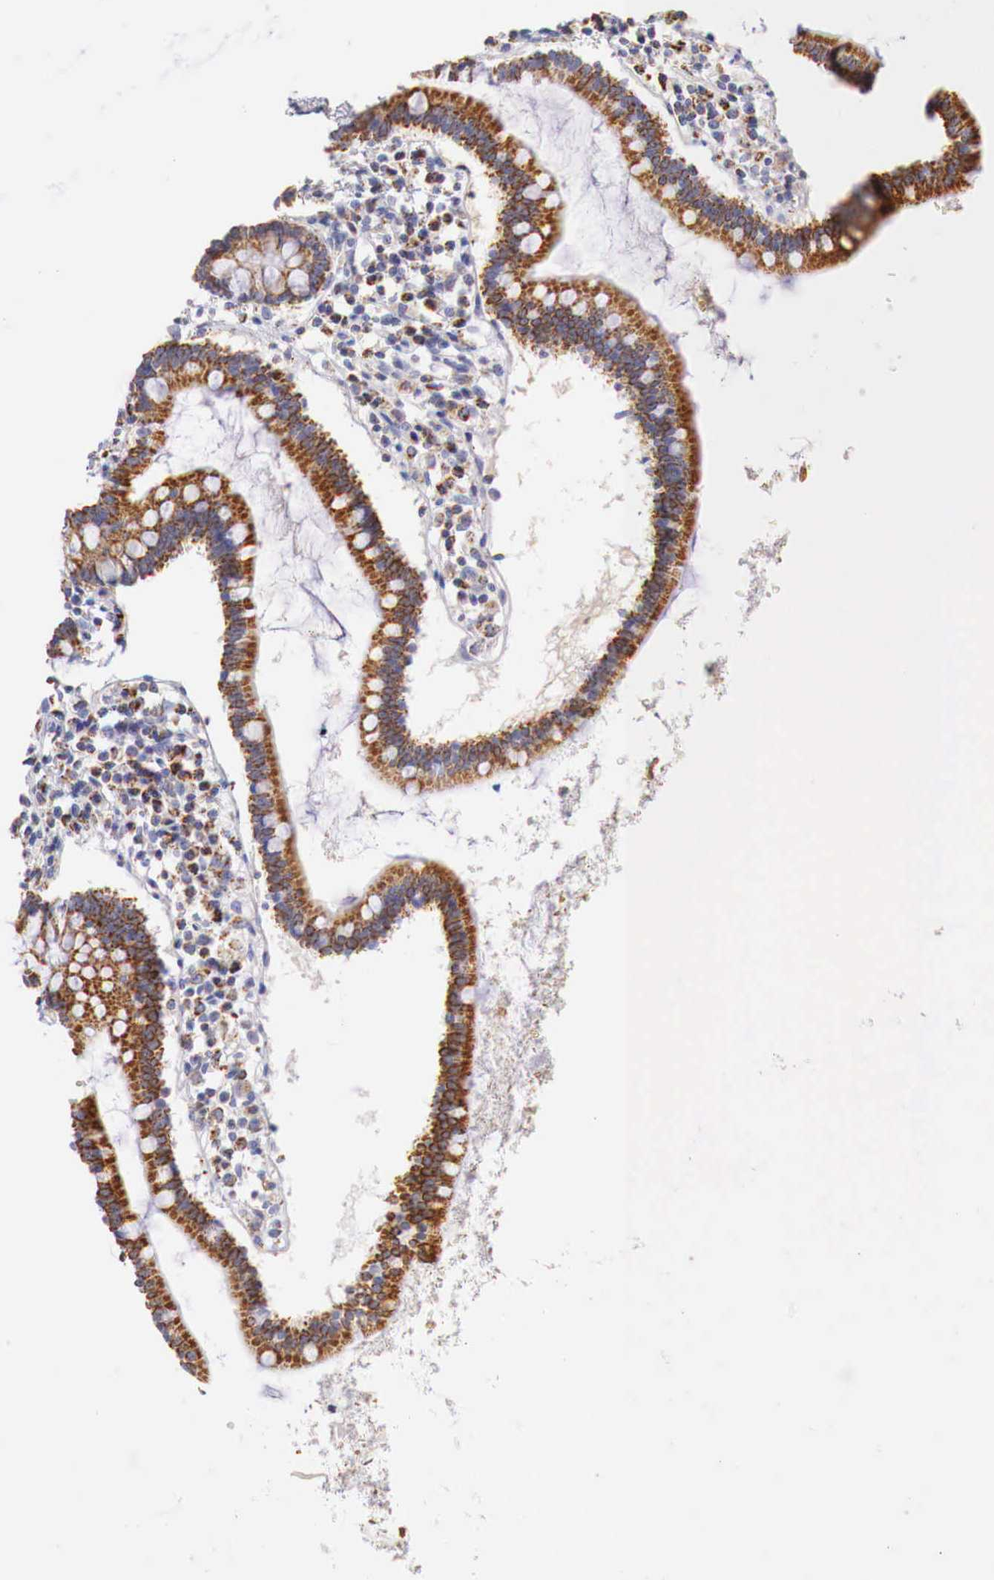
{"staining": {"intensity": "moderate", "quantity": ">75%", "location": "cytoplasmic/membranous"}, "tissue": "small intestine", "cell_type": "Glandular cells", "image_type": "normal", "snomed": [{"axis": "morphology", "description": "Normal tissue, NOS"}, {"axis": "topography", "description": "Small intestine"}], "caption": "The immunohistochemical stain labels moderate cytoplasmic/membranous expression in glandular cells of benign small intestine. The staining is performed using DAB brown chromogen to label protein expression. The nuclei are counter-stained blue using hematoxylin.", "gene": "IDH3G", "patient": {"sex": "female", "age": 37}}